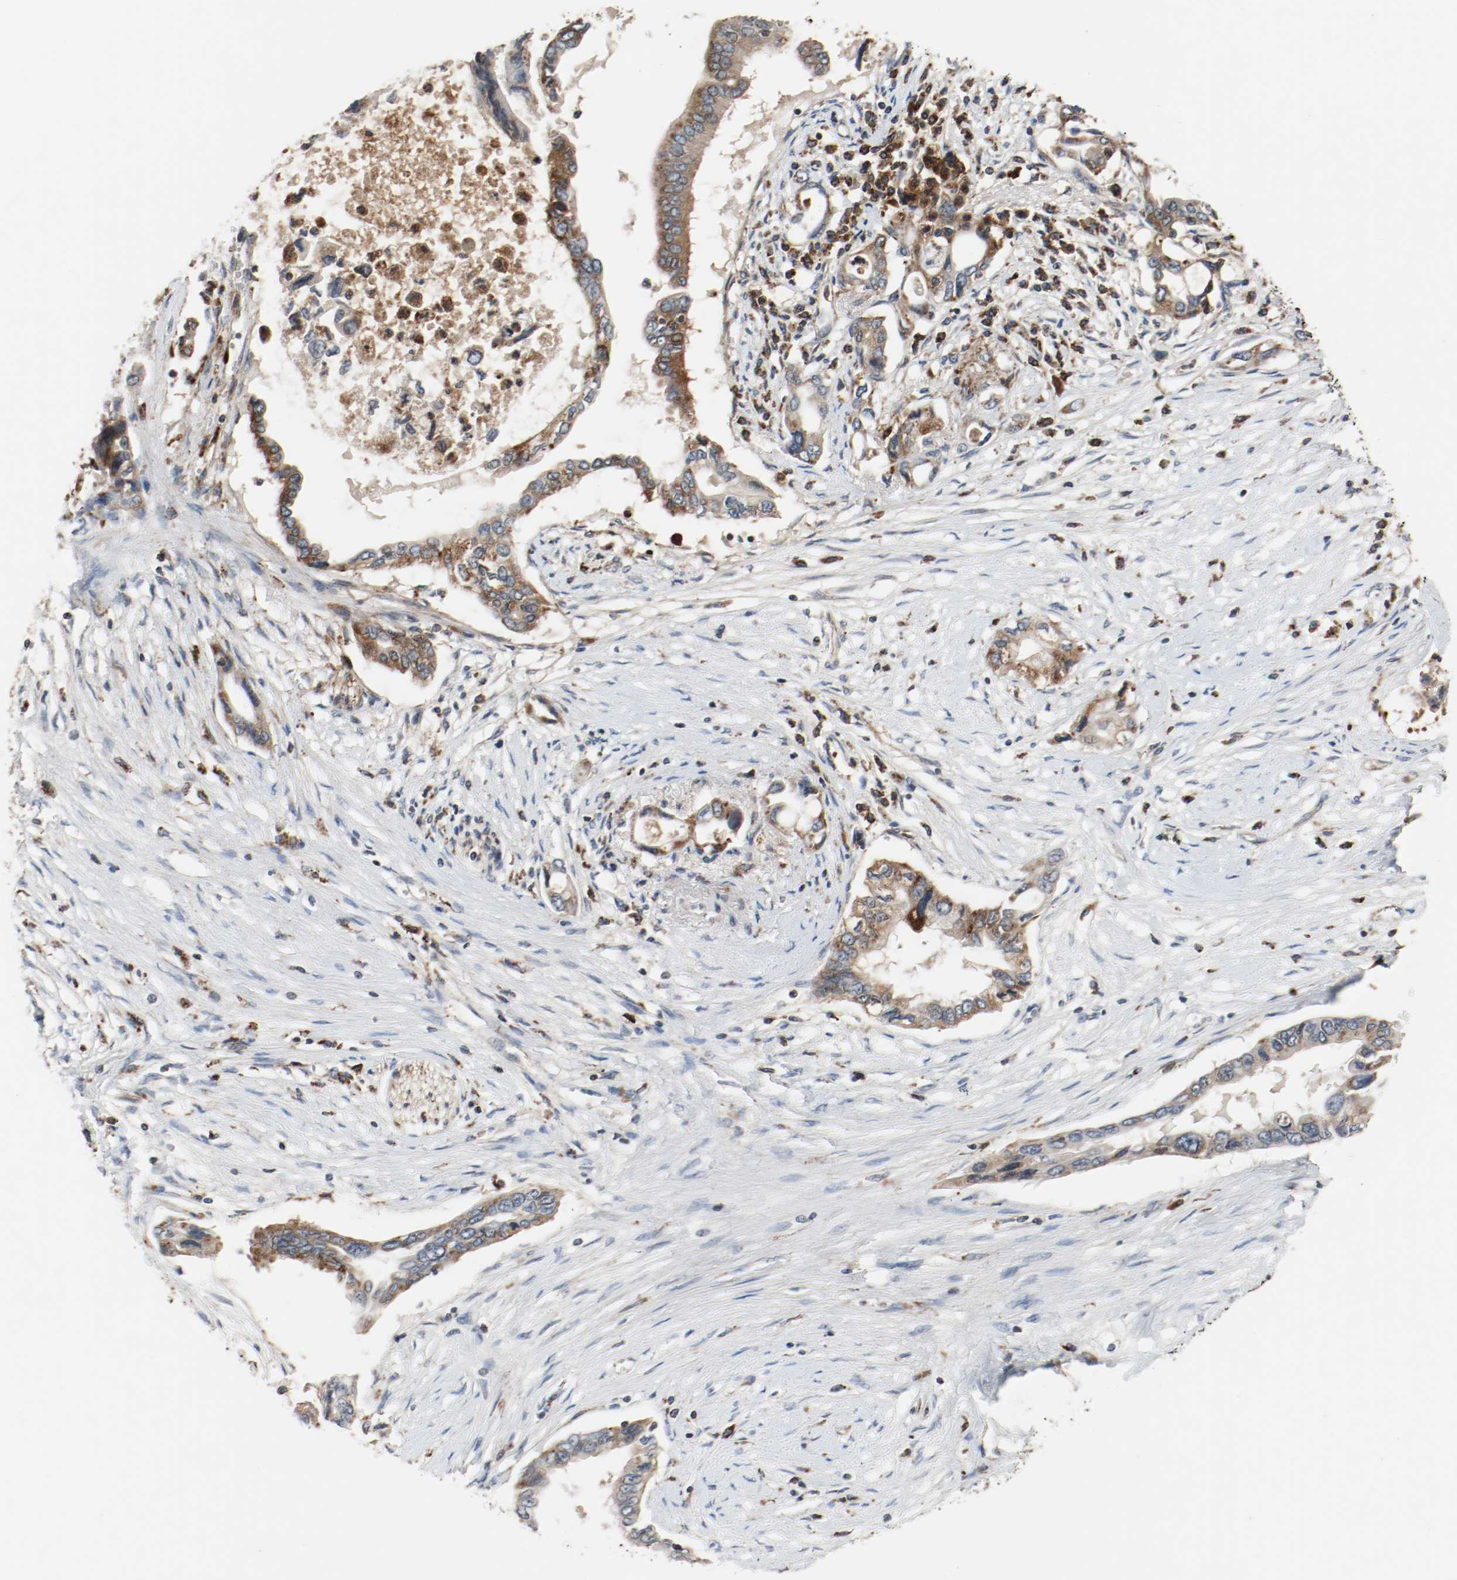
{"staining": {"intensity": "moderate", "quantity": ">75%", "location": "cytoplasmic/membranous"}, "tissue": "pancreatic cancer", "cell_type": "Tumor cells", "image_type": "cancer", "snomed": [{"axis": "morphology", "description": "Adenocarcinoma, NOS"}, {"axis": "topography", "description": "Pancreas"}], "caption": "The micrograph demonstrates a brown stain indicating the presence of a protein in the cytoplasmic/membranous of tumor cells in pancreatic adenocarcinoma.", "gene": "LAMP2", "patient": {"sex": "female", "age": 57}}